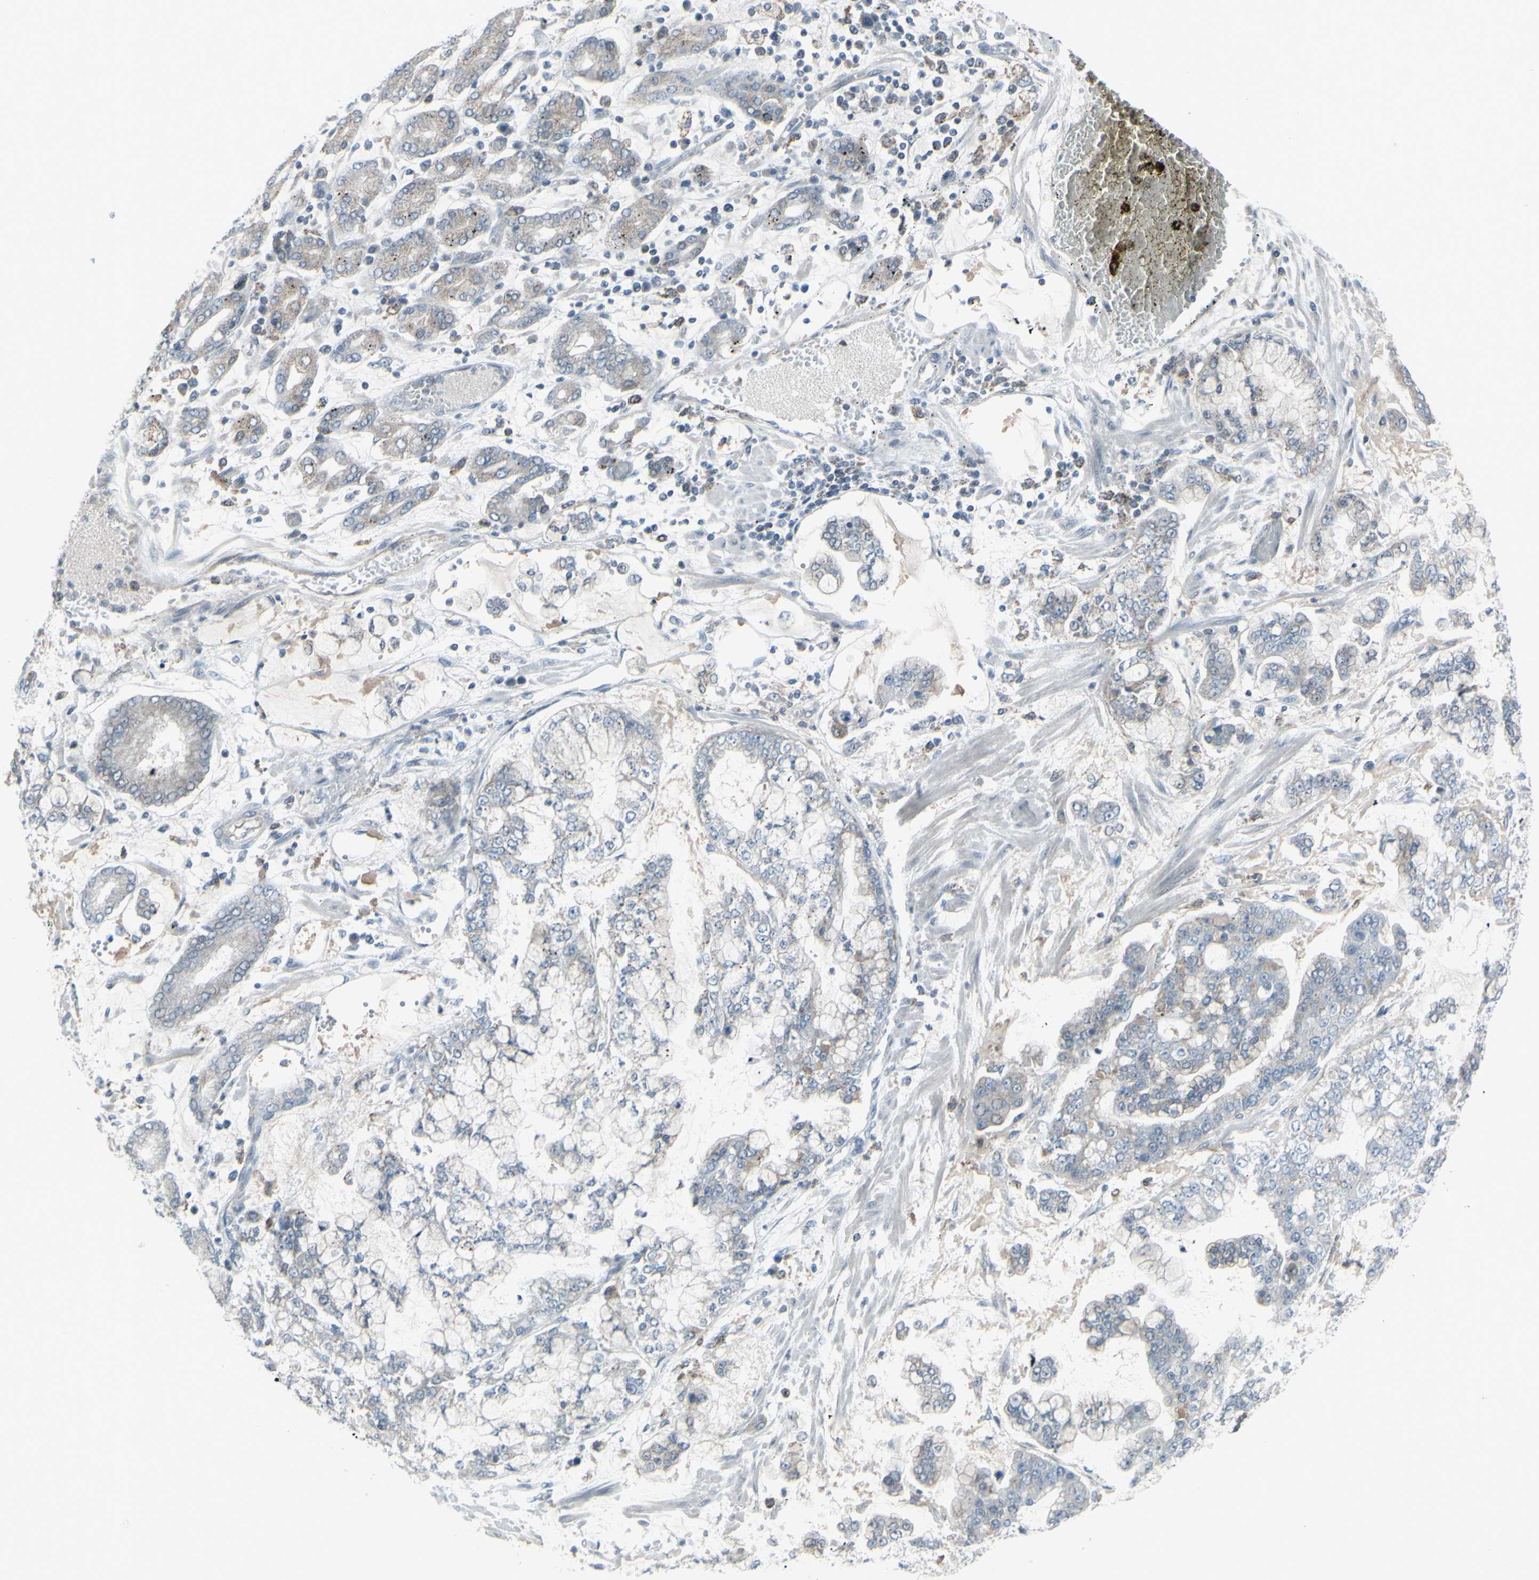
{"staining": {"intensity": "weak", "quantity": "<25%", "location": "cytoplasmic/membranous"}, "tissue": "stomach cancer", "cell_type": "Tumor cells", "image_type": "cancer", "snomed": [{"axis": "morphology", "description": "Normal tissue, NOS"}, {"axis": "morphology", "description": "Adenocarcinoma, NOS"}, {"axis": "topography", "description": "Stomach, upper"}, {"axis": "topography", "description": "Stomach"}], "caption": "There is no significant expression in tumor cells of adenocarcinoma (stomach).", "gene": "RAB3A", "patient": {"sex": "male", "age": 76}}